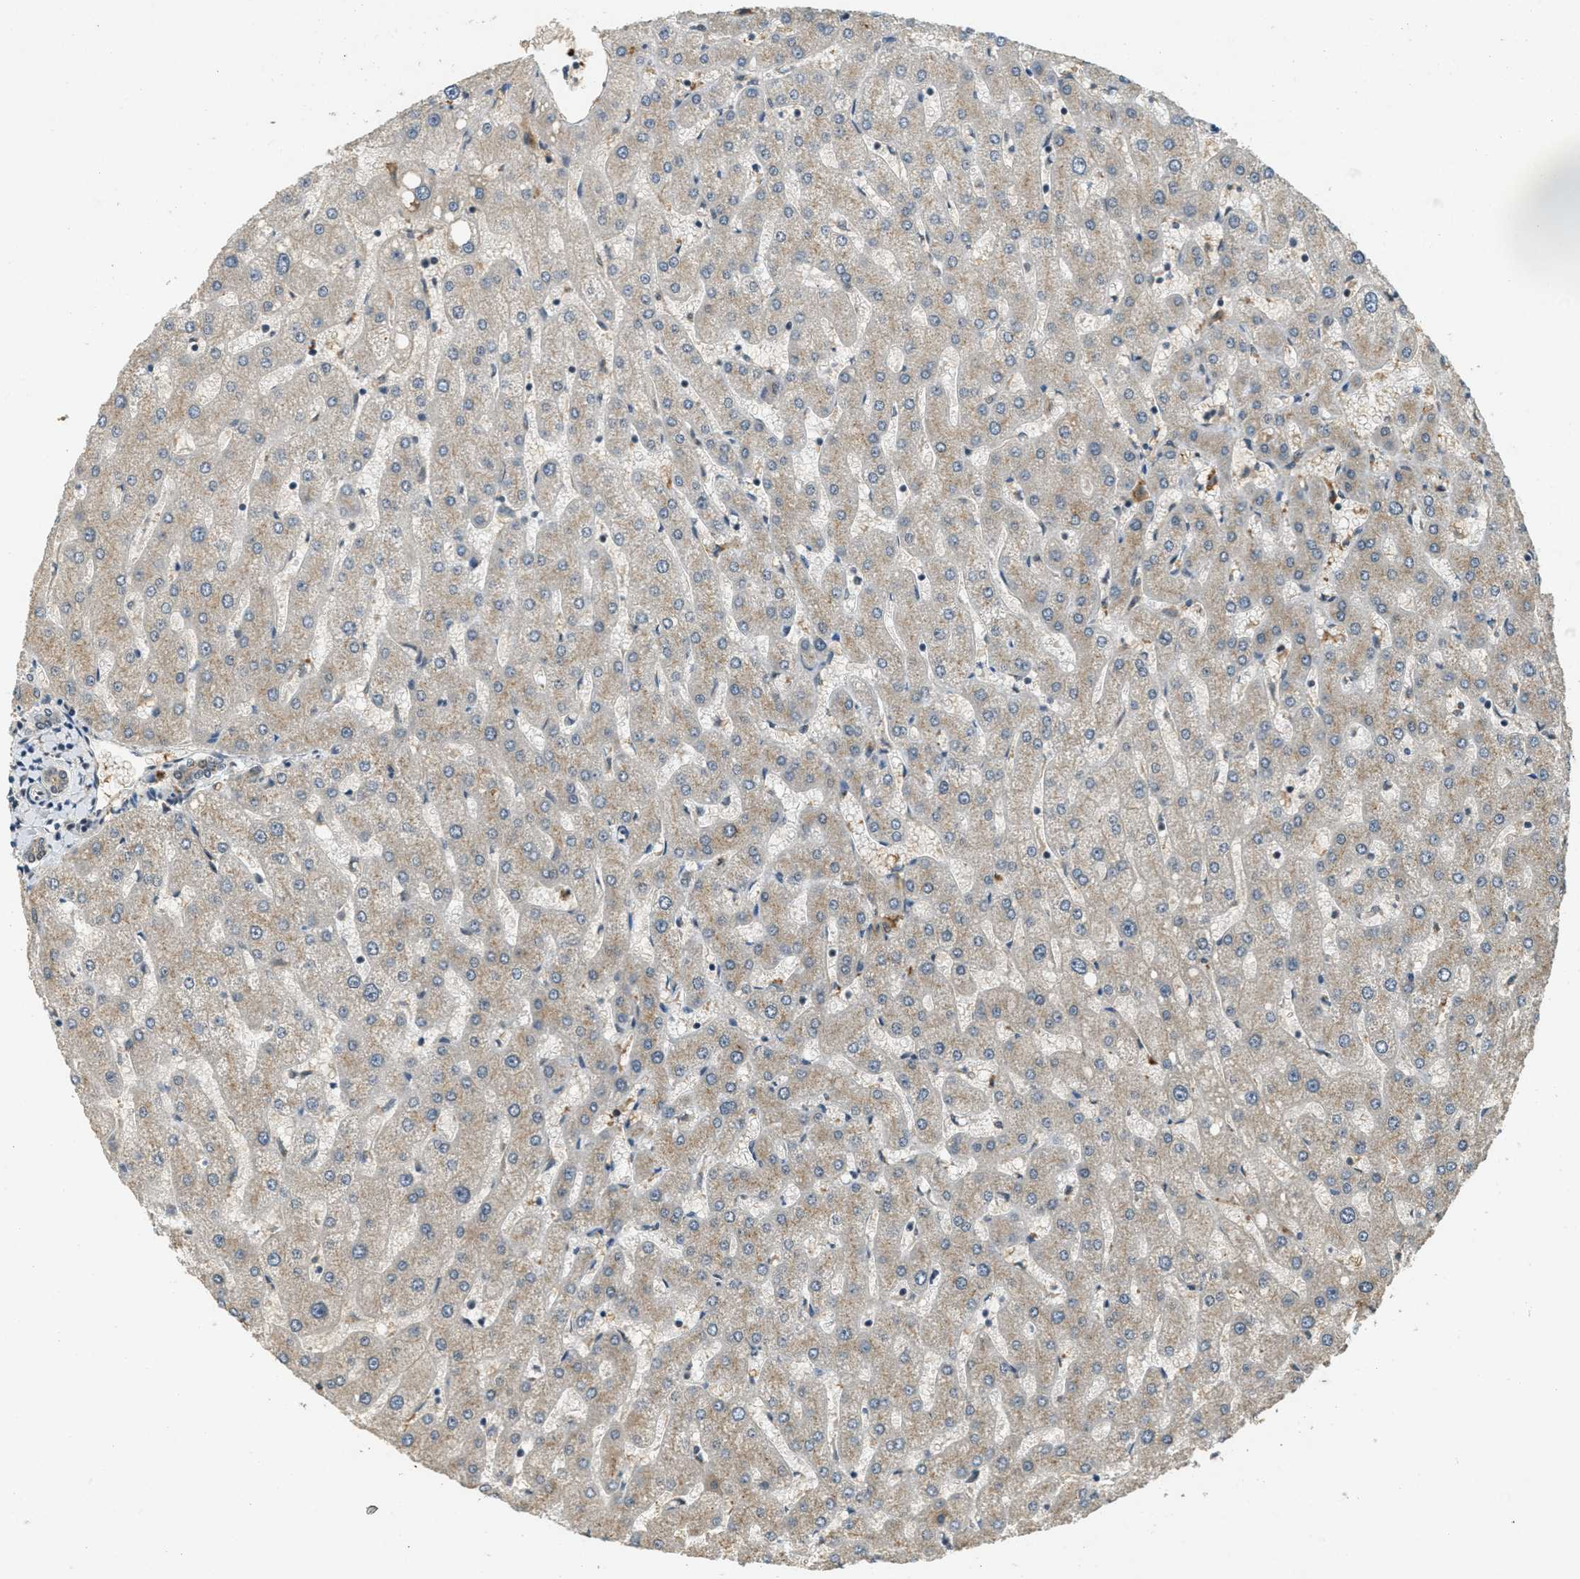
{"staining": {"intensity": "weak", "quantity": ">75%", "location": "cytoplasmic/membranous"}, "tissue": "liver", "cell_type": "Cholangiocytes", "image_type": "normal", "snomed": [{"axis": "morphology", "description": "Normal tissue, NOS"}, {"axis": "topography", "description": "Liver"}], "caption": "Immunohistochemical staining of unremarkable human liver reveals low levels of weak cytoplasmic/membranous positivity in approximately >75% of cholangiocytes. (DAB (3,3'-diaminobenzidine) = brown stain, brightfield microscopy at high magnification).", "gene": "ZNF148", "patient": {"sex": "male", "age": 67}}